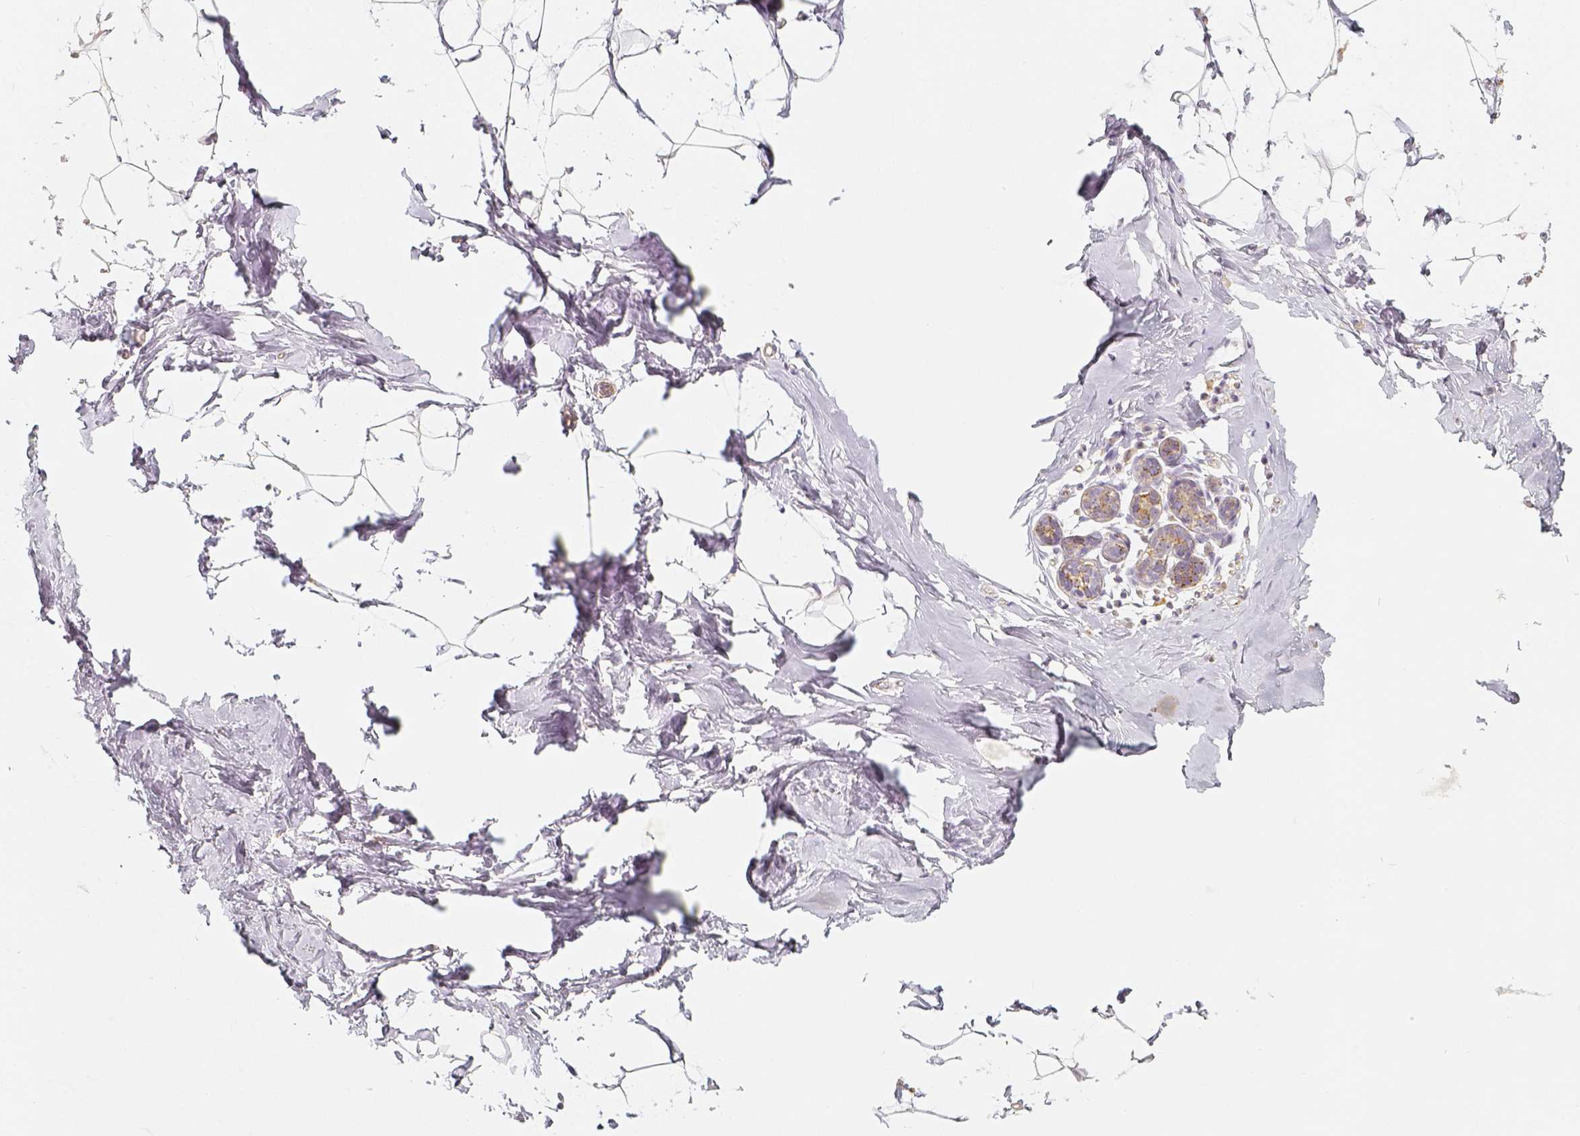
{"staining": {"intensity": "weak", "quantity": ">75%", "location": "cytoplasmic/membranous"}, "tissue": "breast", "cell_type": "Adipocytes", "image_type": "normal", "snomed": [{"axis": "morphology", "description": "Normal tissue, NOS"}, {"axis": "topography", "description": "Breast"}], "caption": "Immunohistochemical staining of unremarkable breast exhibits low levels of weak cytoplasmic/membranous staining in approximately >75% of adipocytes.", "gene": "PGAM5", "patient": {"sex": "female", "age": 32}}